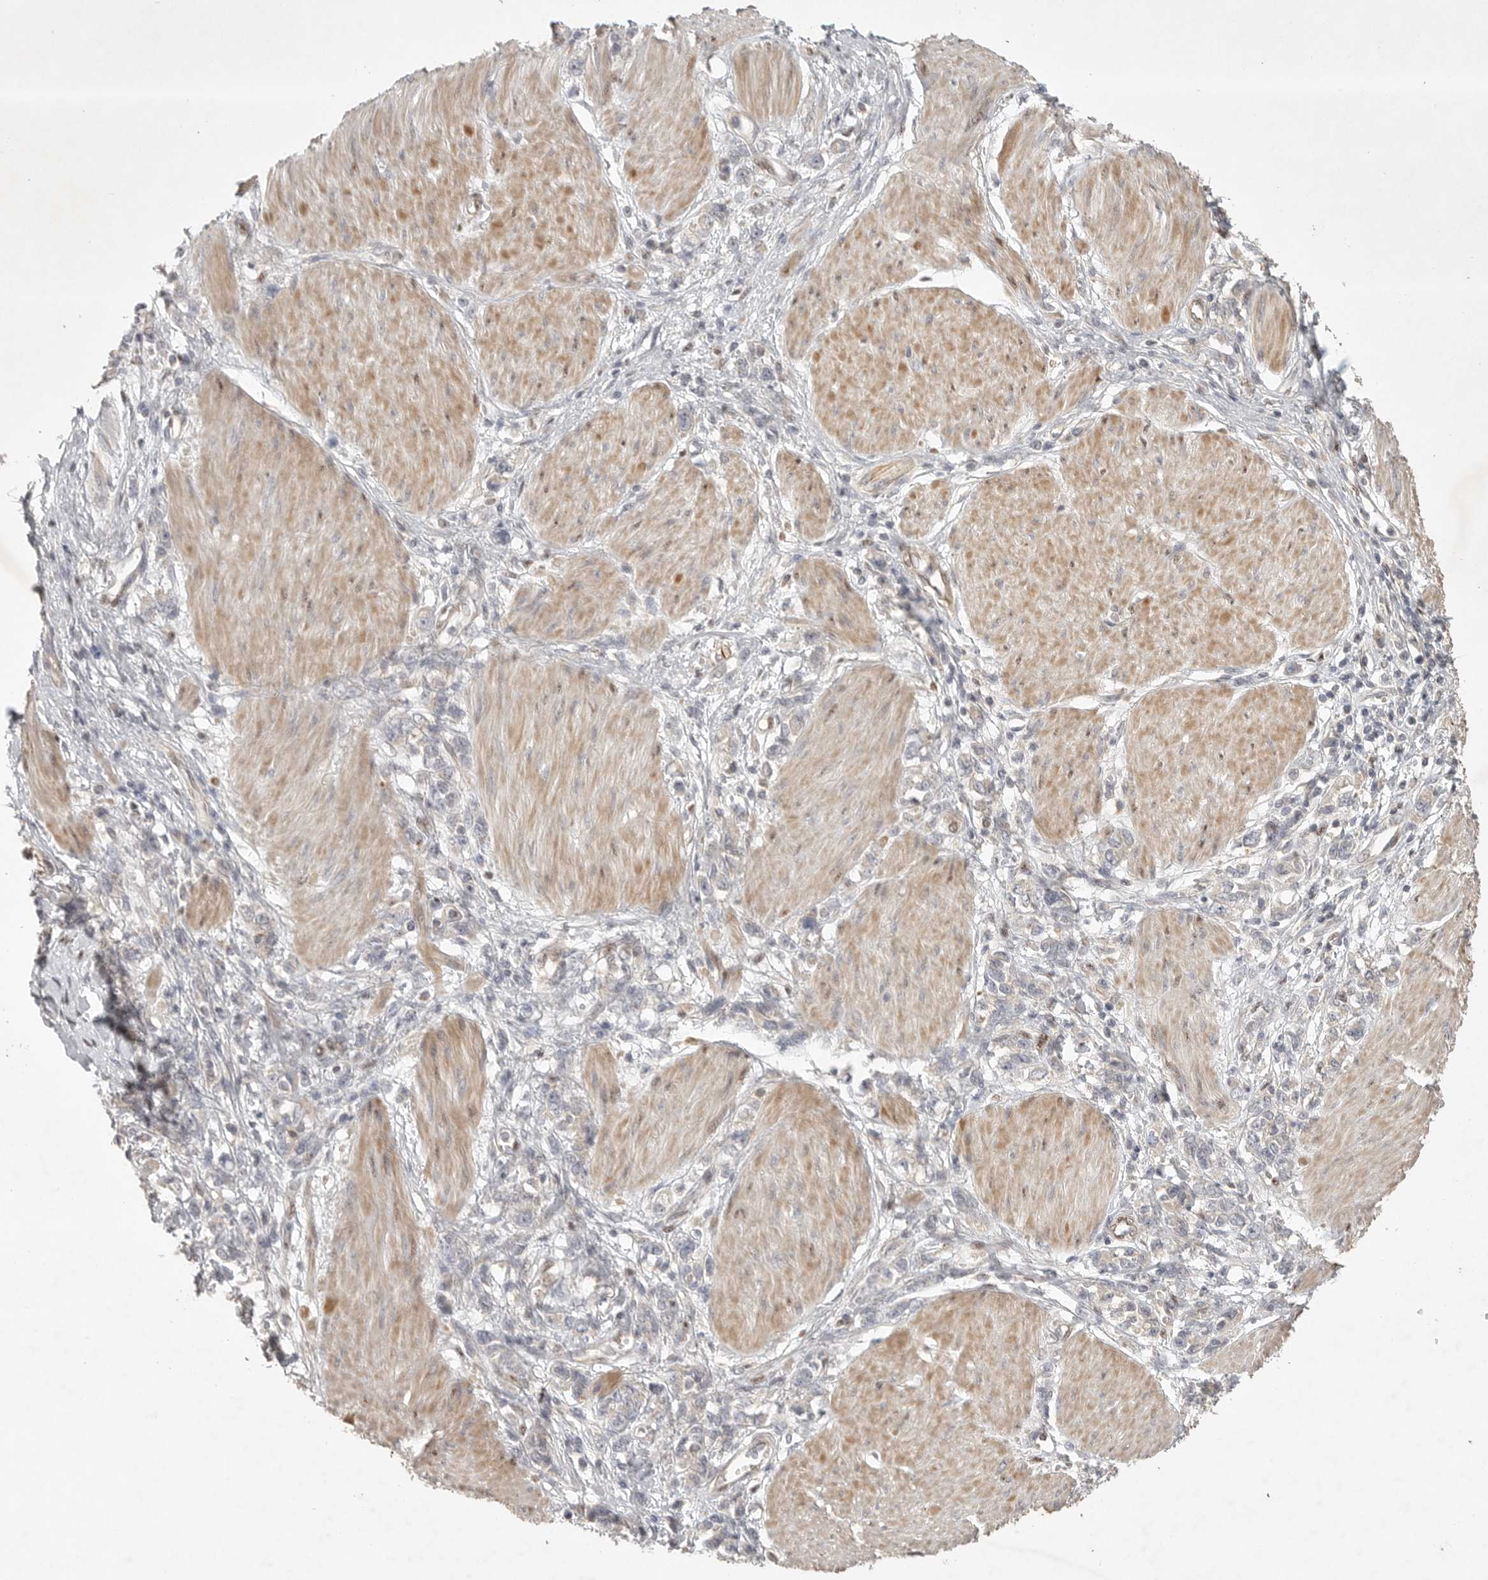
{"staining": {"intensity": "negative", "quantity": "none", "location": "none"}, "tissue": "stomach cancer", "cell_type": "Tumor cells", "image_type": "cancer", "snomed": [{"axis": "morphology", "description": "Adenocarcinoma, NOS"}, {"axis": "topography", "description": "Stomach"}], "caption": "The photomicrograph demonstrates no significant expression in tumor cells of stomach adenocarcinoma.", "gene": "POMP", "patient": {"sex": "female", "age": 76}}